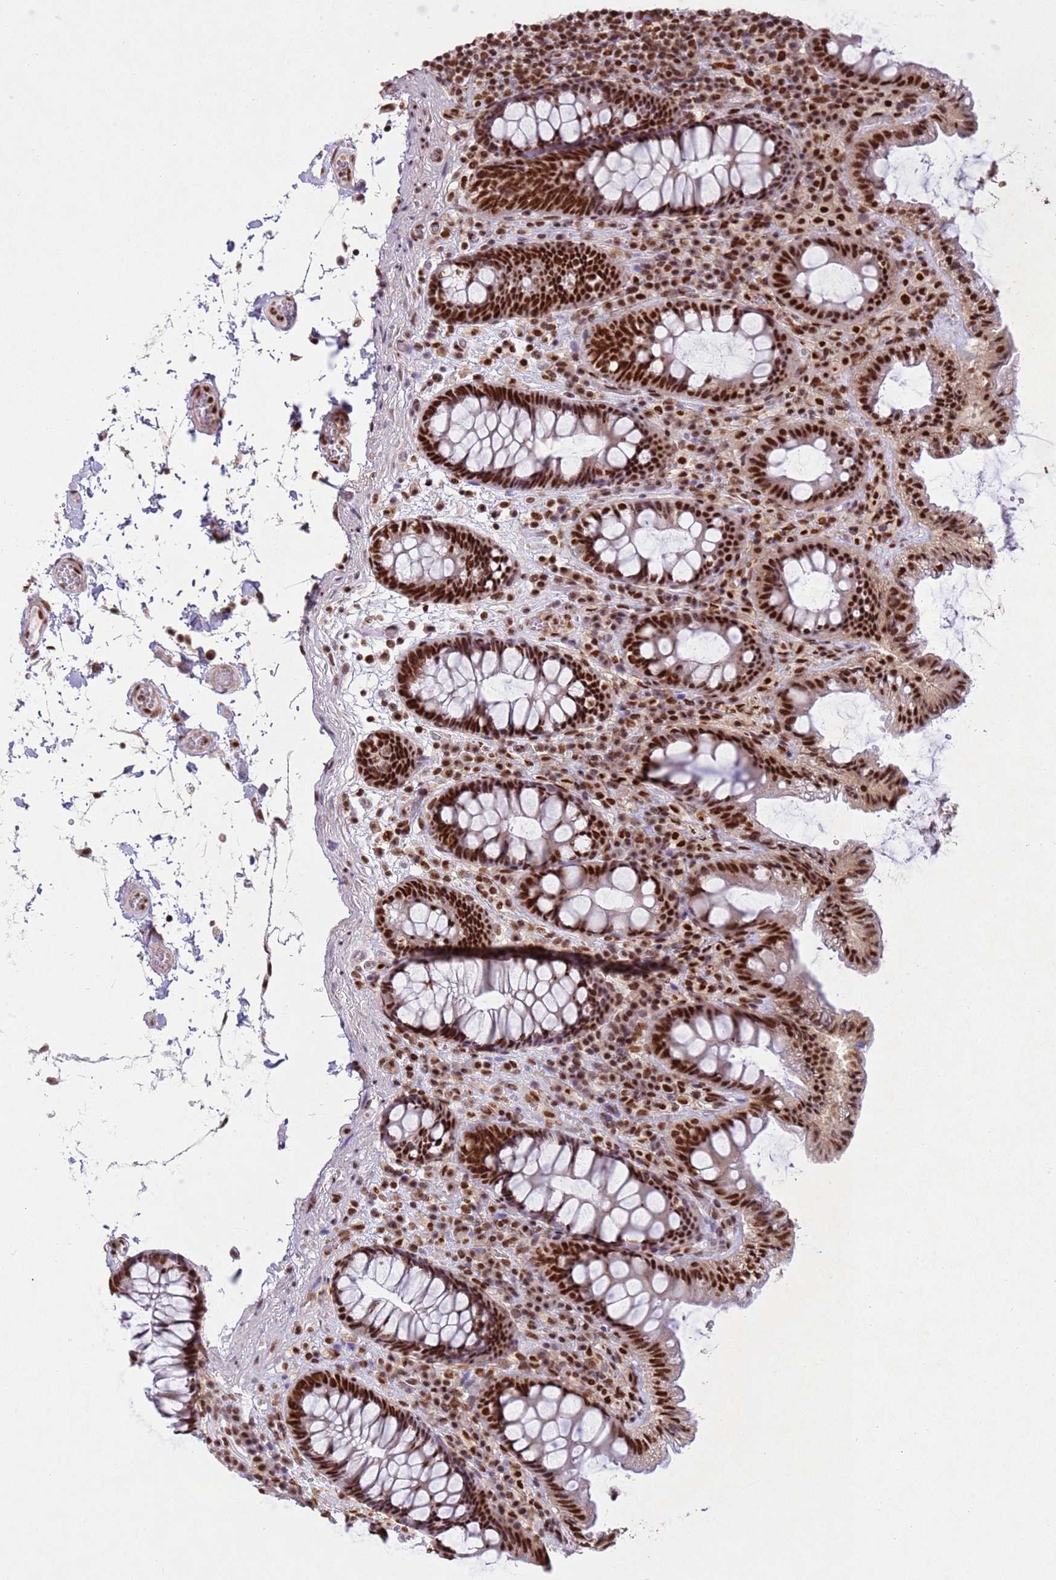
{"staining": {"intensity": "moderate", "quantity": ">75%", "location": "nuclear"}, "tissue": "colon", "cell_type": "Endothelial cells", "image_type": "normal", "snomed": [{"axis": "morphology", "description": "Normal tissue, NOS"}, {"axis": "topography", "description": "Colon"}], "caption": "This image shows unremarkable colon stained with IHC to label a protein in brown. The nuclear of endothelial cells show moderate positivity for the protein. Nuclei are counter-stained blue.", "gene": "ESF1", "patient": {"sex": "male", "age": 84}}